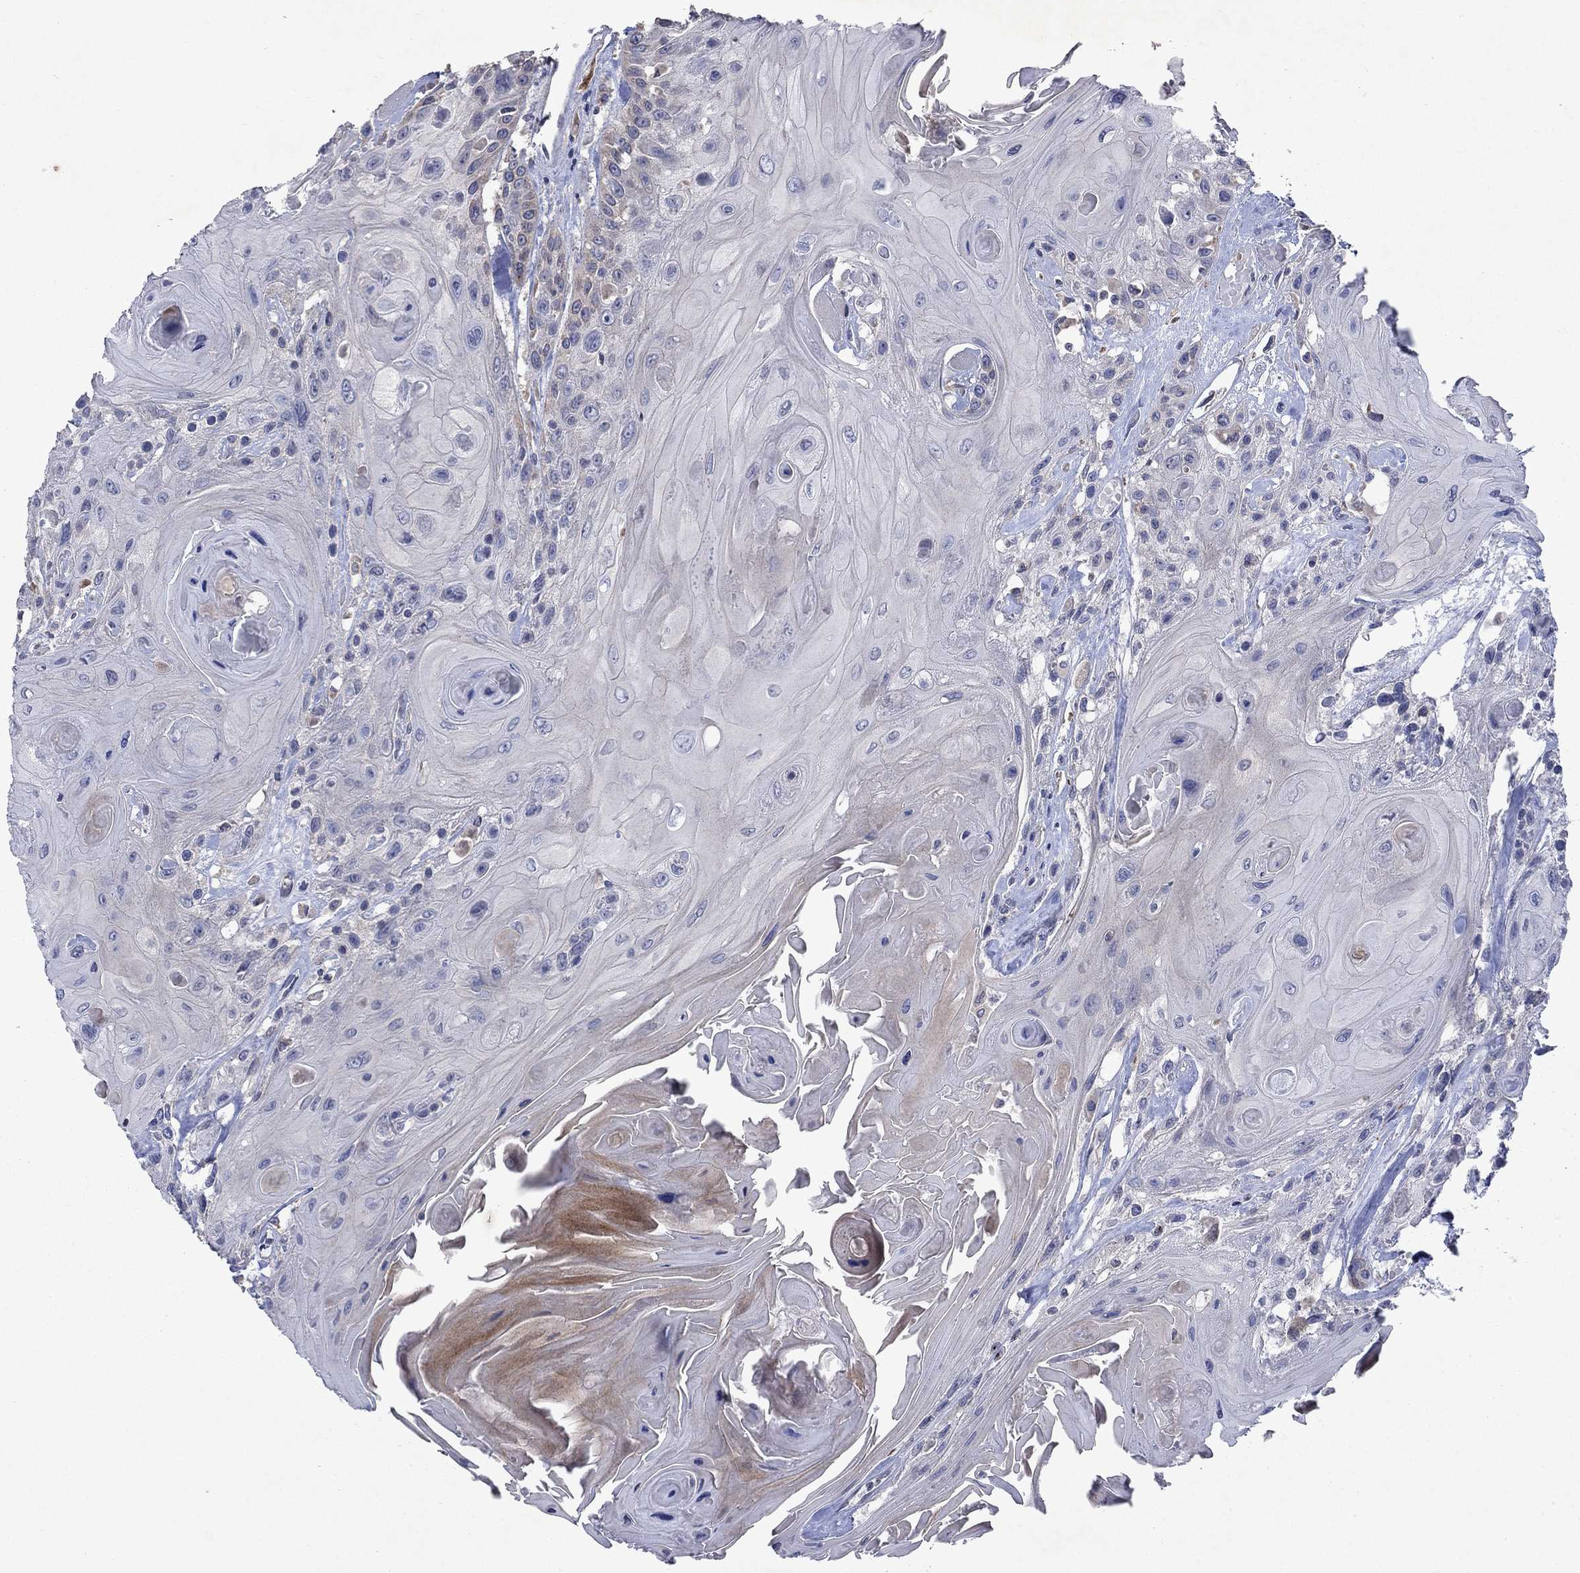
{"staining": {"intensity": "negative", "quantity": "none", "location": "none"}, "tissue": "head and neck cancer", "cell_type": "Tumor cells", "image_type": "cancer", "snomed": [{"axis": "morphology", "description": "Squamous cell carcinoma, NOS"}, {"axis": "topography", "description": "Head-Neck"}], "caption": "This image is of head and neck cancer (squamous cell carcinoma) stained with immunohistochemistry (IHC) to label a protein in brown with the nuclei are counter-stained blue. There is no positivity in tumor cells.", "gene": "TMEM97", "patient": {"sex": "female", "age": 59}}